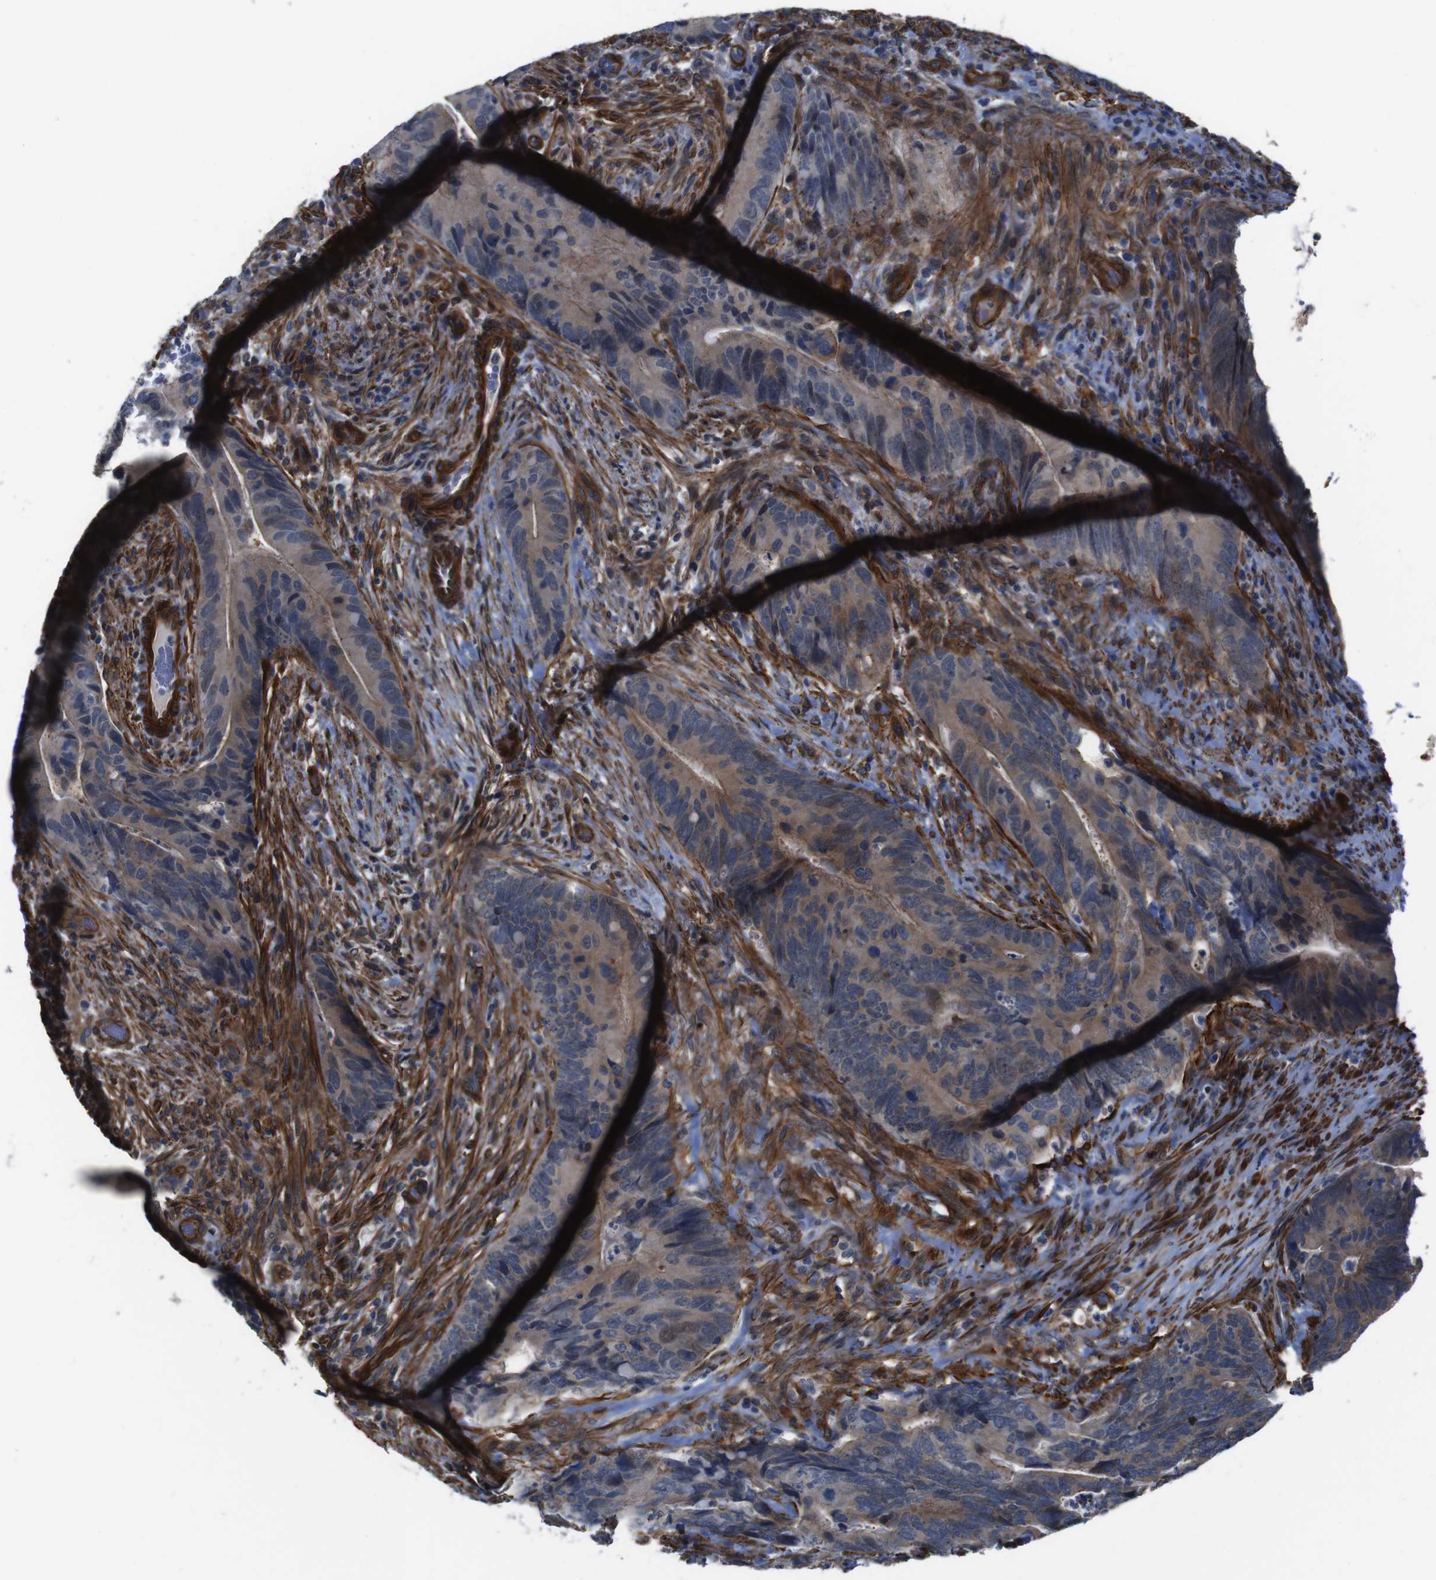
{"staining": {"intensity": "weak", "quantity": ">75%", "location": "cytoplasmic/membranous,nuclear"}, "tissue": "colorectal cancer", "cell_type": "Tumor cells", "image_type": "cancer", "snomed": [{"axis": "morphology", "description": "Normal tissue, NOS"}, {"axis": "morphology", "description": "Adenocarcinoma, NOS"}, {"axis": "topography", "description": "Colon"}], "caption": "Protein staining by immunohistochemistry reveals weak cytoplasmic/membranous and nuclear staining in about >75% of tumor cells in colorectal adenocarcinoma.", "gene": "GGT7", "patient": {"sex": "male", "age": 56}}